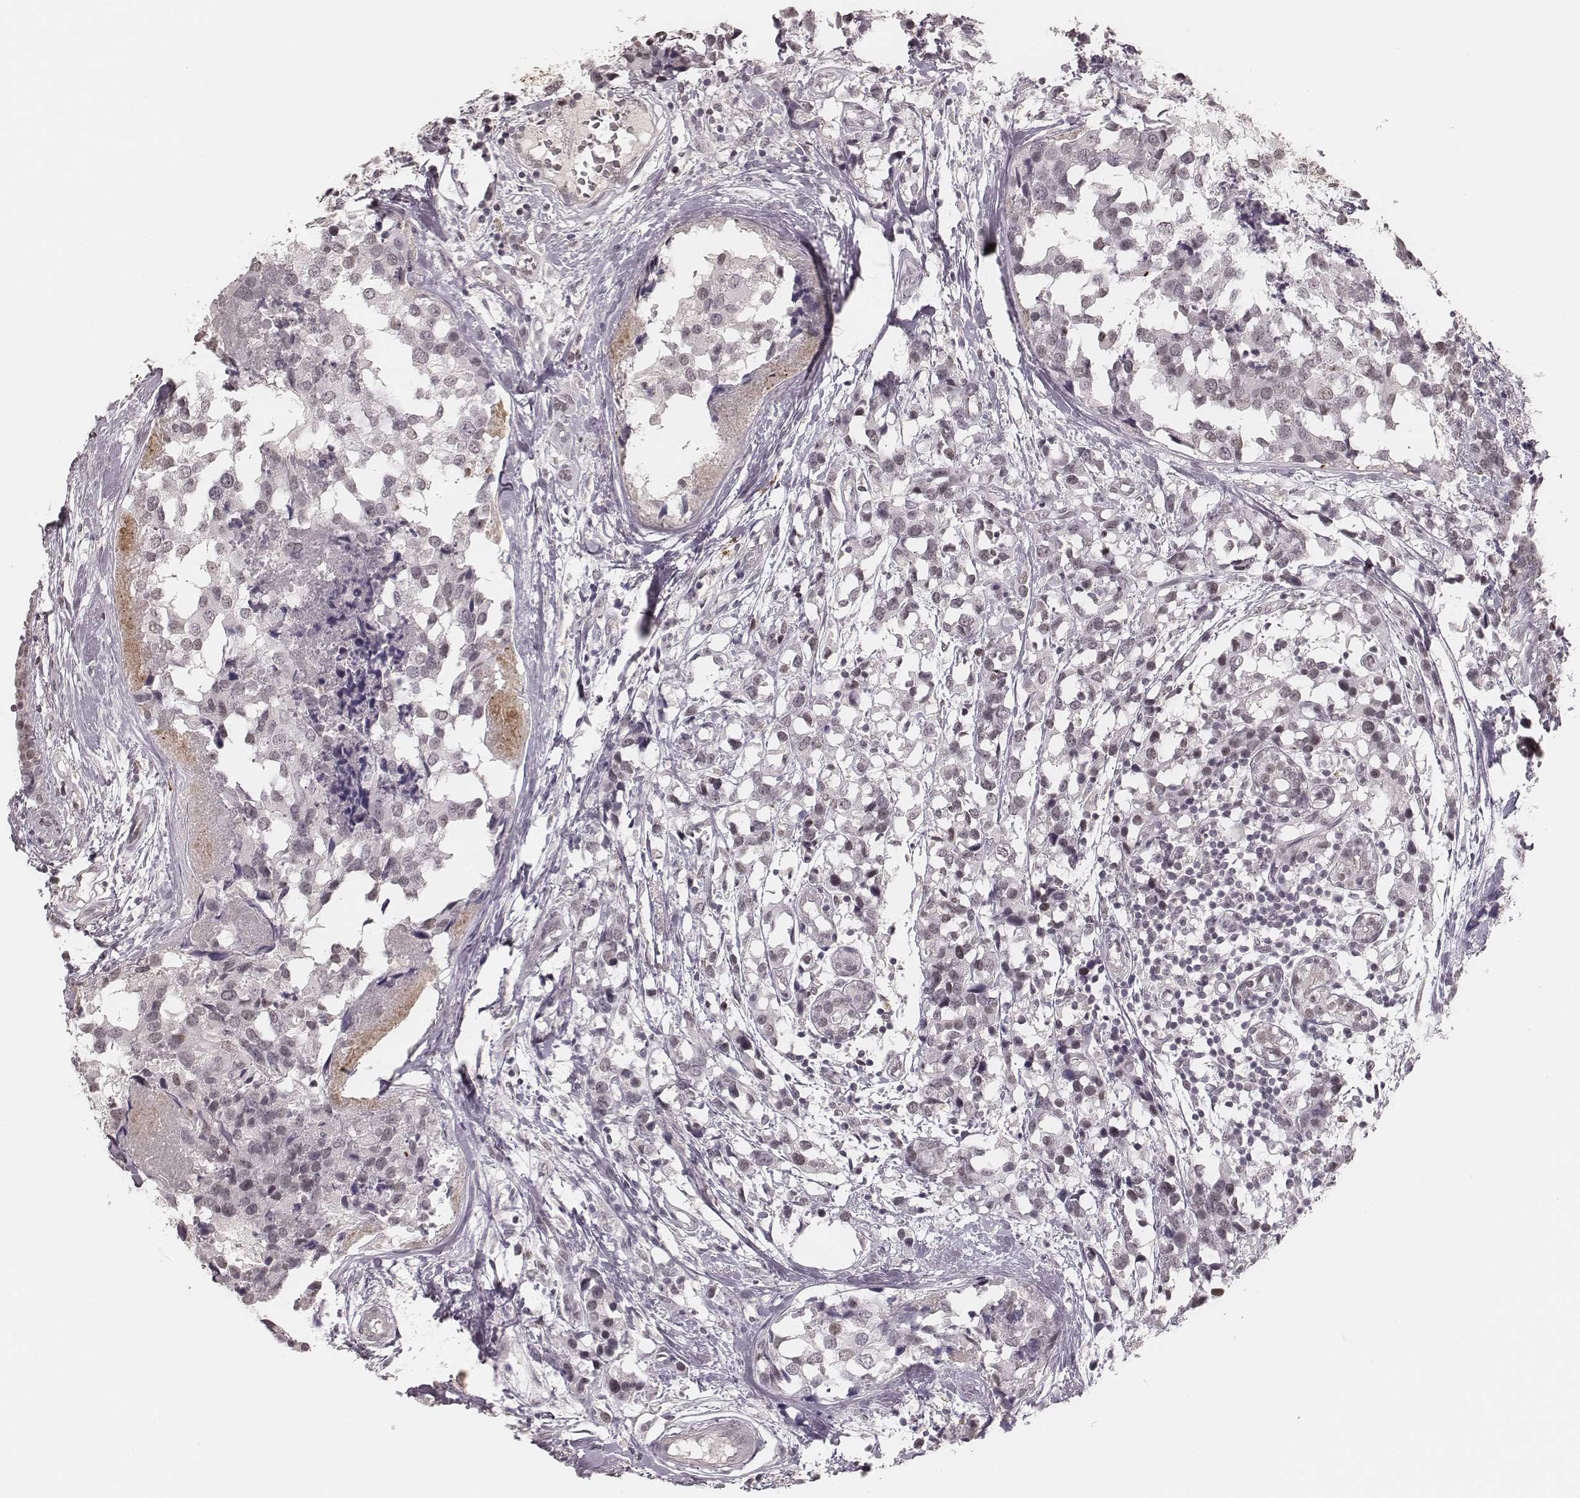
{"staining": {"intensity": "weak", "quantity": "<25%", "location": "nuclear"}, "tissue": "breast cancer", "cell_type": "Tumor cells", "image_type": "cancer", "snomed": [{"axis": "morphology", "description": "Lobular carcinoma"}, {"axis": "topography", "description": "Breast"}], "caption": "This histopathology image is of breast cancer stained with IHC to label a protein in brown with the nuclei are counter-stained blue. There is no expression in tumor cells.", "gene": "KITLG", "patient": {"sex": "female", "age": 59}}